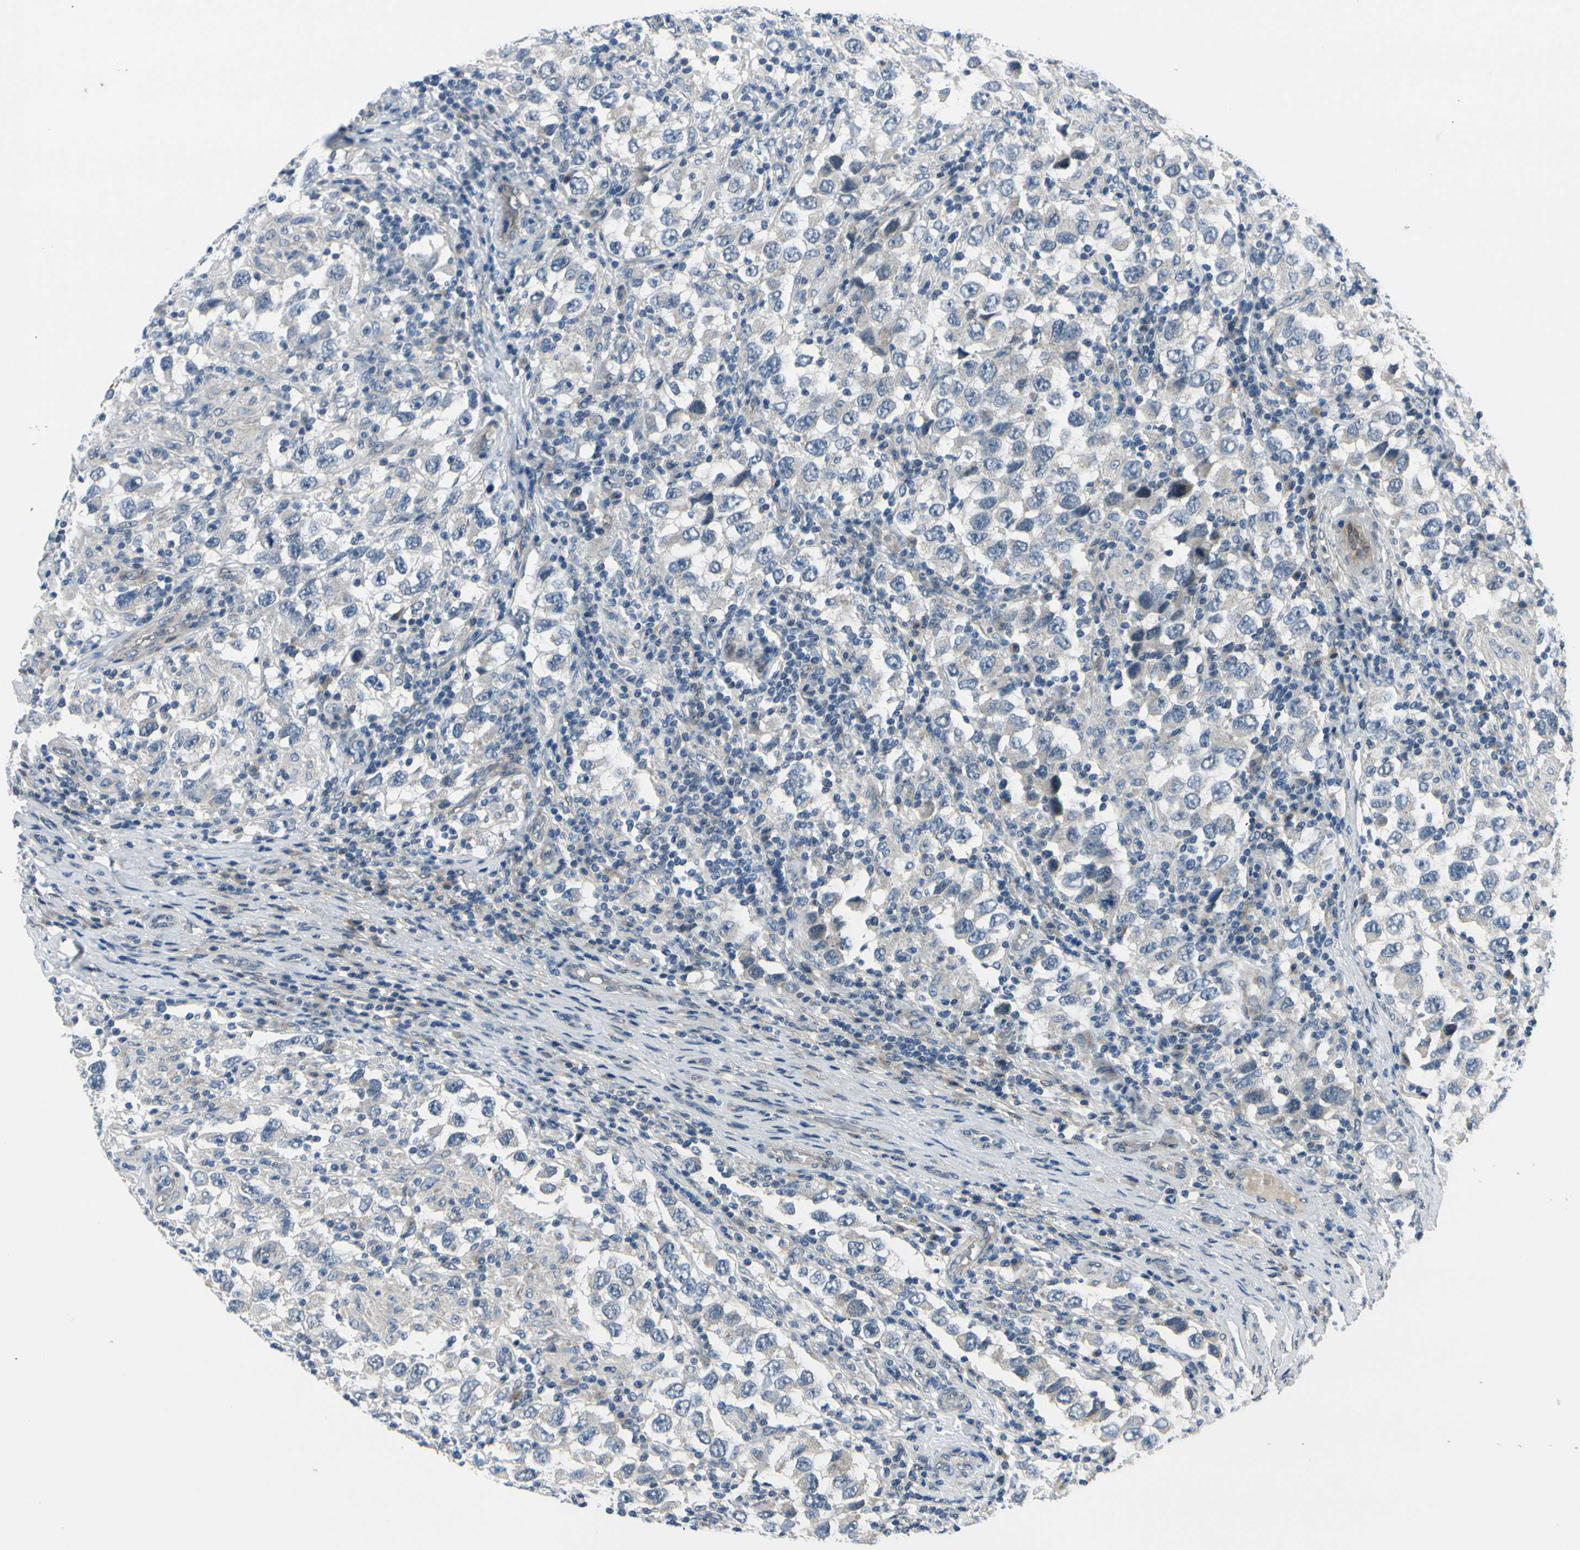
{"staining": {"intensity": "negative", "quantity": "none", "location": "none"}, "tissue": "testis cancer", "cell_type": "Tumor cells", "image_type": "cancer", "snomed": [{"axis": "morphology", "description": "Carcinoma, Embryonal, NOS"}, {"axis": "topography", "description": "Testis"}], "caption": "Tumor cells show no significant protein staining in testis embryonal carcinoma. Nuclei are stained in blue.", "gene": "FHL2", "patient": {"sex": "male", "age": 21}}